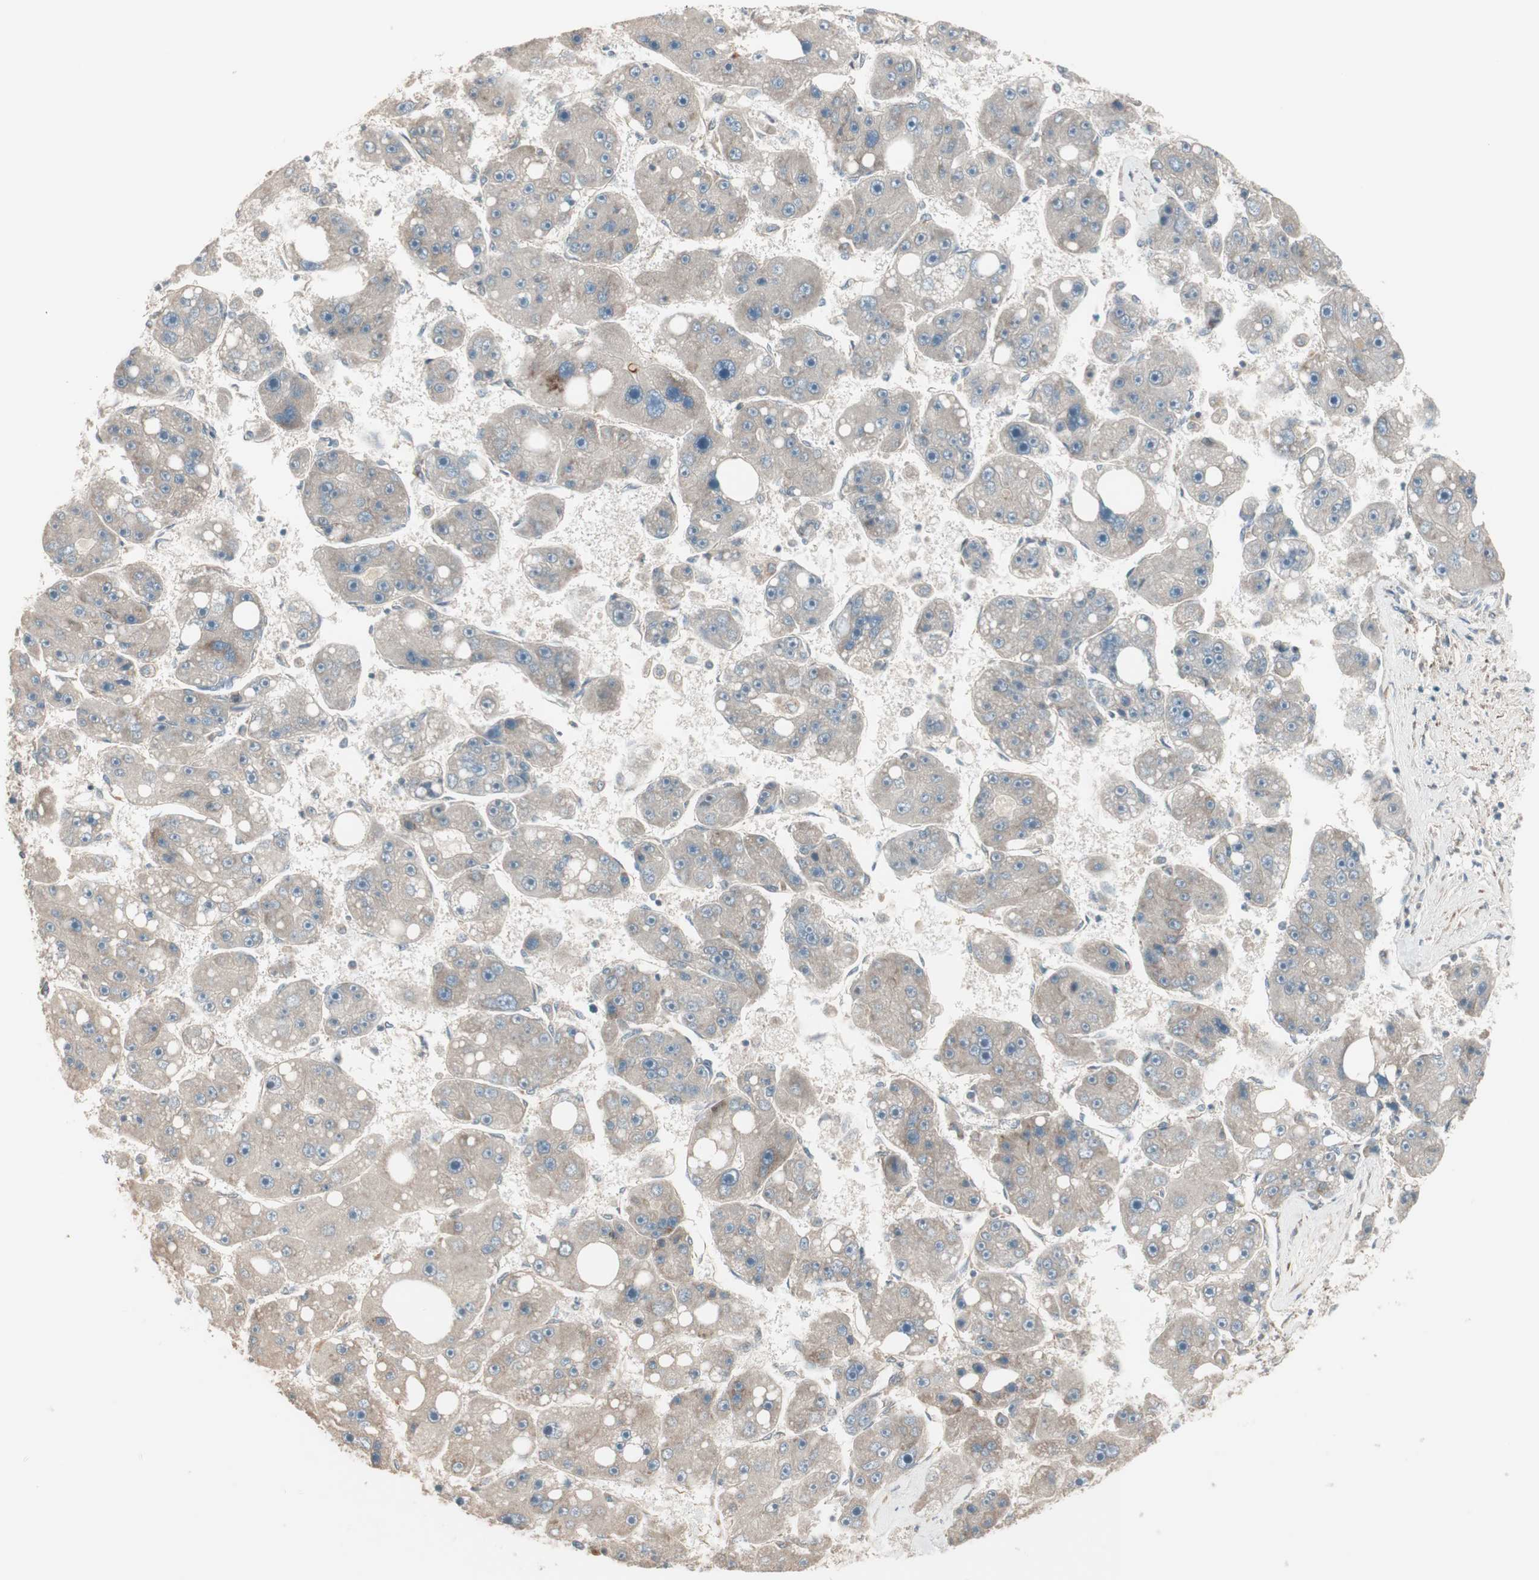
{"staining": {"intensity": "negative", "quantity": "none", "location": "none"}, "tissue": "liver cancer", "cell_type": "Tumor cells", "image_type": "cancer", "snomed": [{"axis": "morphology", "description": "Carcinoma, Hepatocellular, NOS"}, {"axis": "topography", "description": "Liver"}], "caption": "An image of human liver hepatocellular carcinoma is negative for staining in tumor cells.", "gene": "PPP2R5E", "patient": {"sex": "female", "age": 61}}